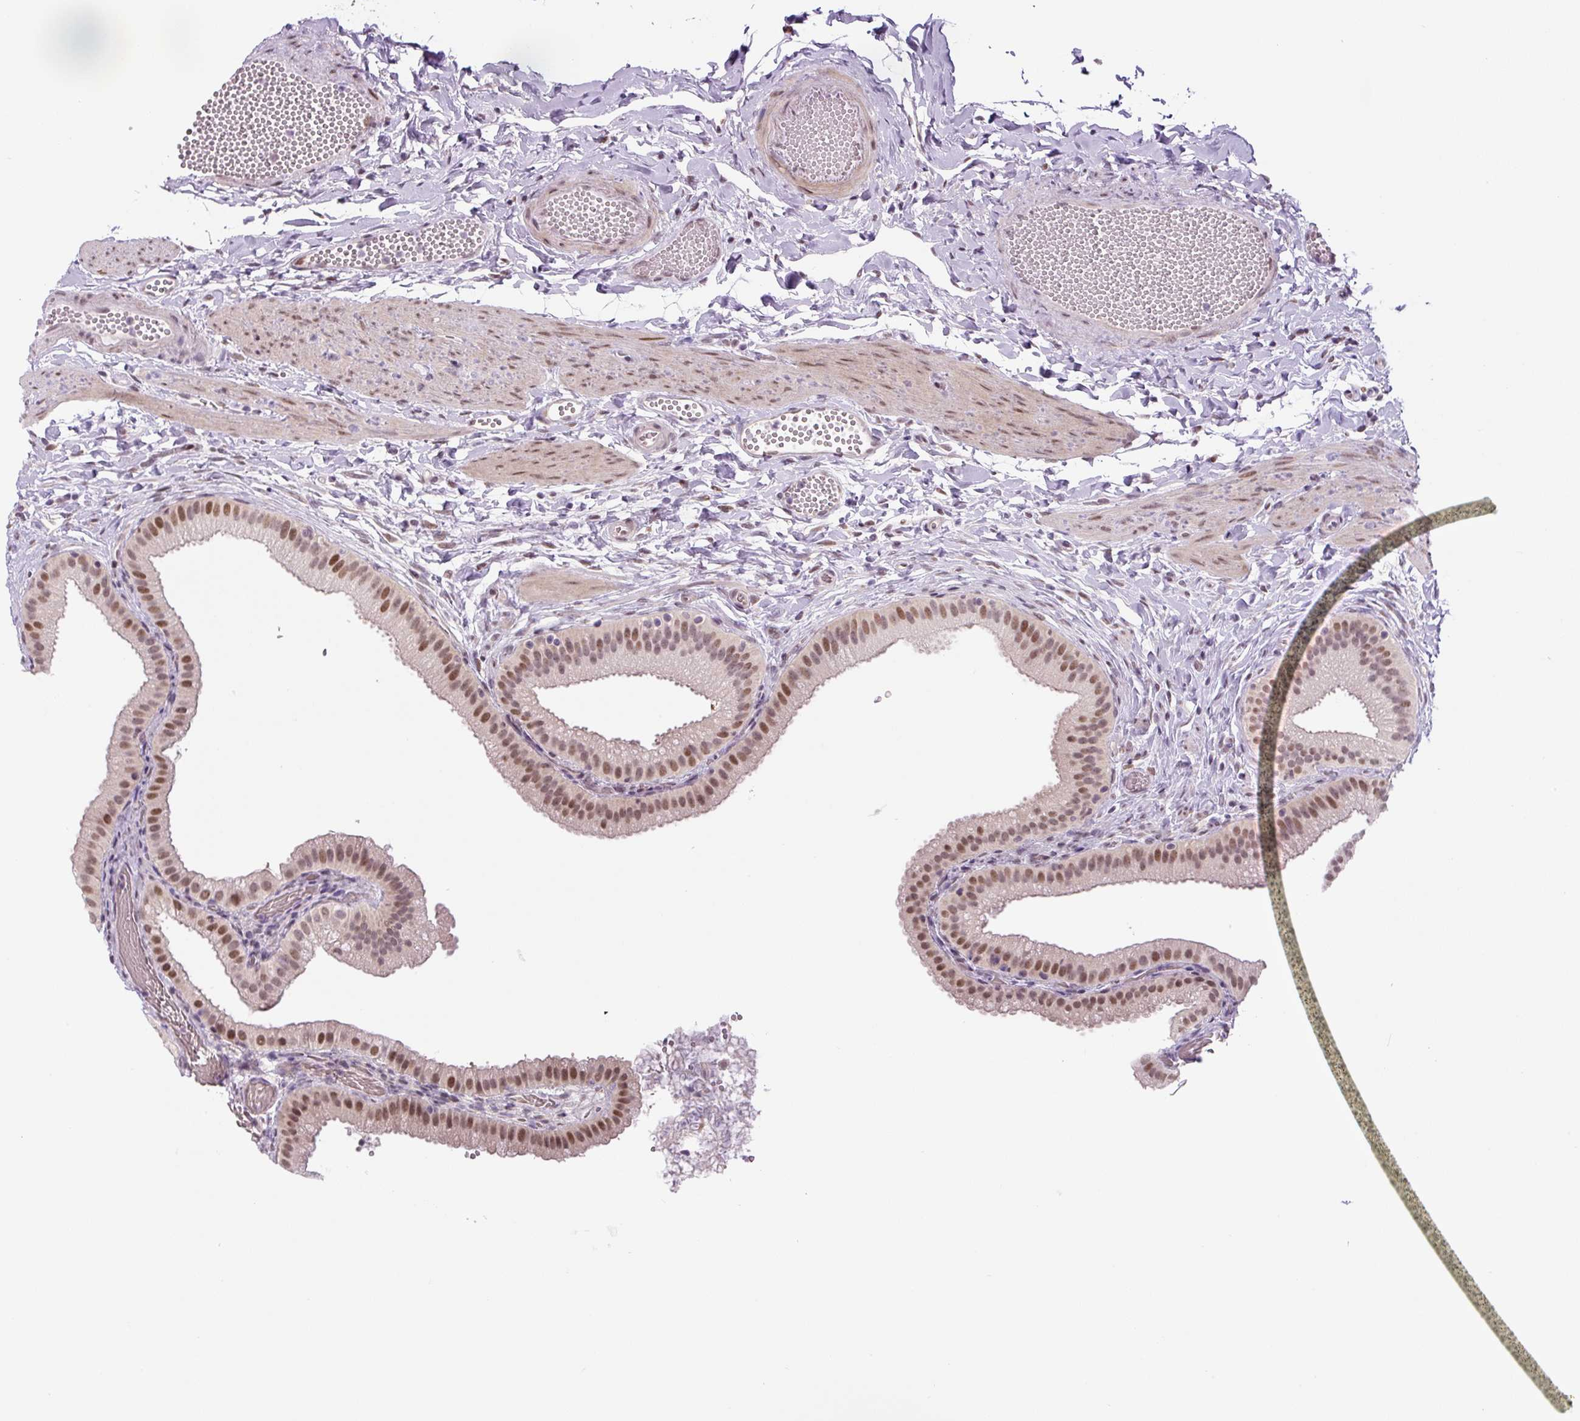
{"staining": {"intensity": "moderate", "quantity": ">75%", "location": "nuclear"}, "tissue": "gallbladder", "cell_type": "Glandular cells", "image_type": "normal", "snomed": [{"axis": "morphology", "description": "Normal tissue, NOS"}, {"axis": "topography", "description": "Gallbladder"}], "caption": "Glandular cells demonstrate medium levels of moderate nuclear positivity in approximately >75% of cells in benign gallbladder. The protein of interest is shown in brown color, while the nuclei are stained blue.", "gene": "TCFL5", "patient": {"sex": "female", "age": 63}}